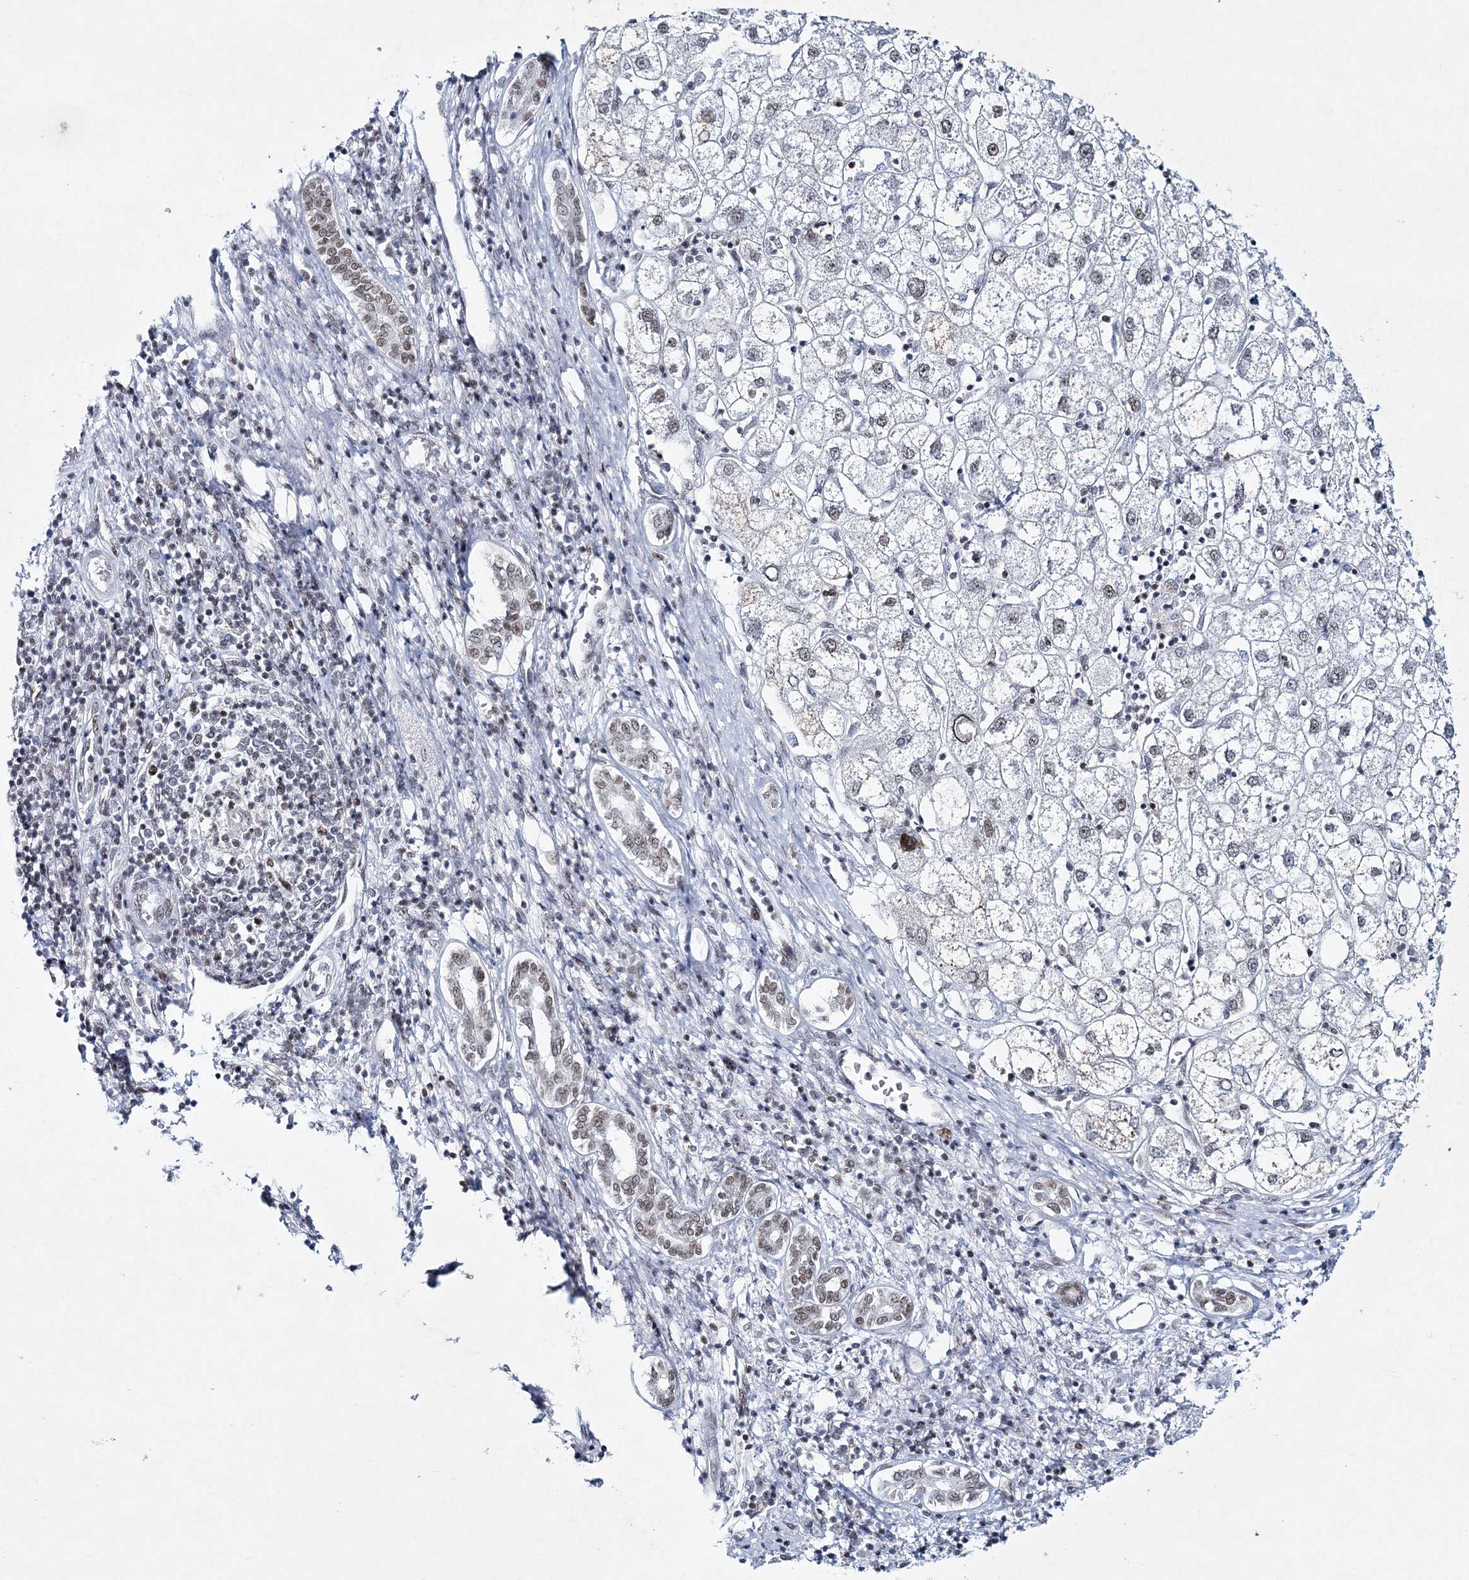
{"staining": {"intensity": "weak", "quantity": "<25%", "location": "nuclear"}, "tissue": "liver cancer", "cell_type": "Tumor cells", "image_type": "cancer", "snomed": [{"axis": "morphology", "description": "Carcinoma, Hepatocellular, NOS"}, {"axis": "topography", "description": "Liver"}], "caption": "This is a histopathology image of IHC staining of liver cancer (hepatocellular carcinoma), which shows no staining in tumor cells. Nuclei are stained in blue.", "gene": "LRRFIP2", "patient": {"sex": "male", "age": 65}}